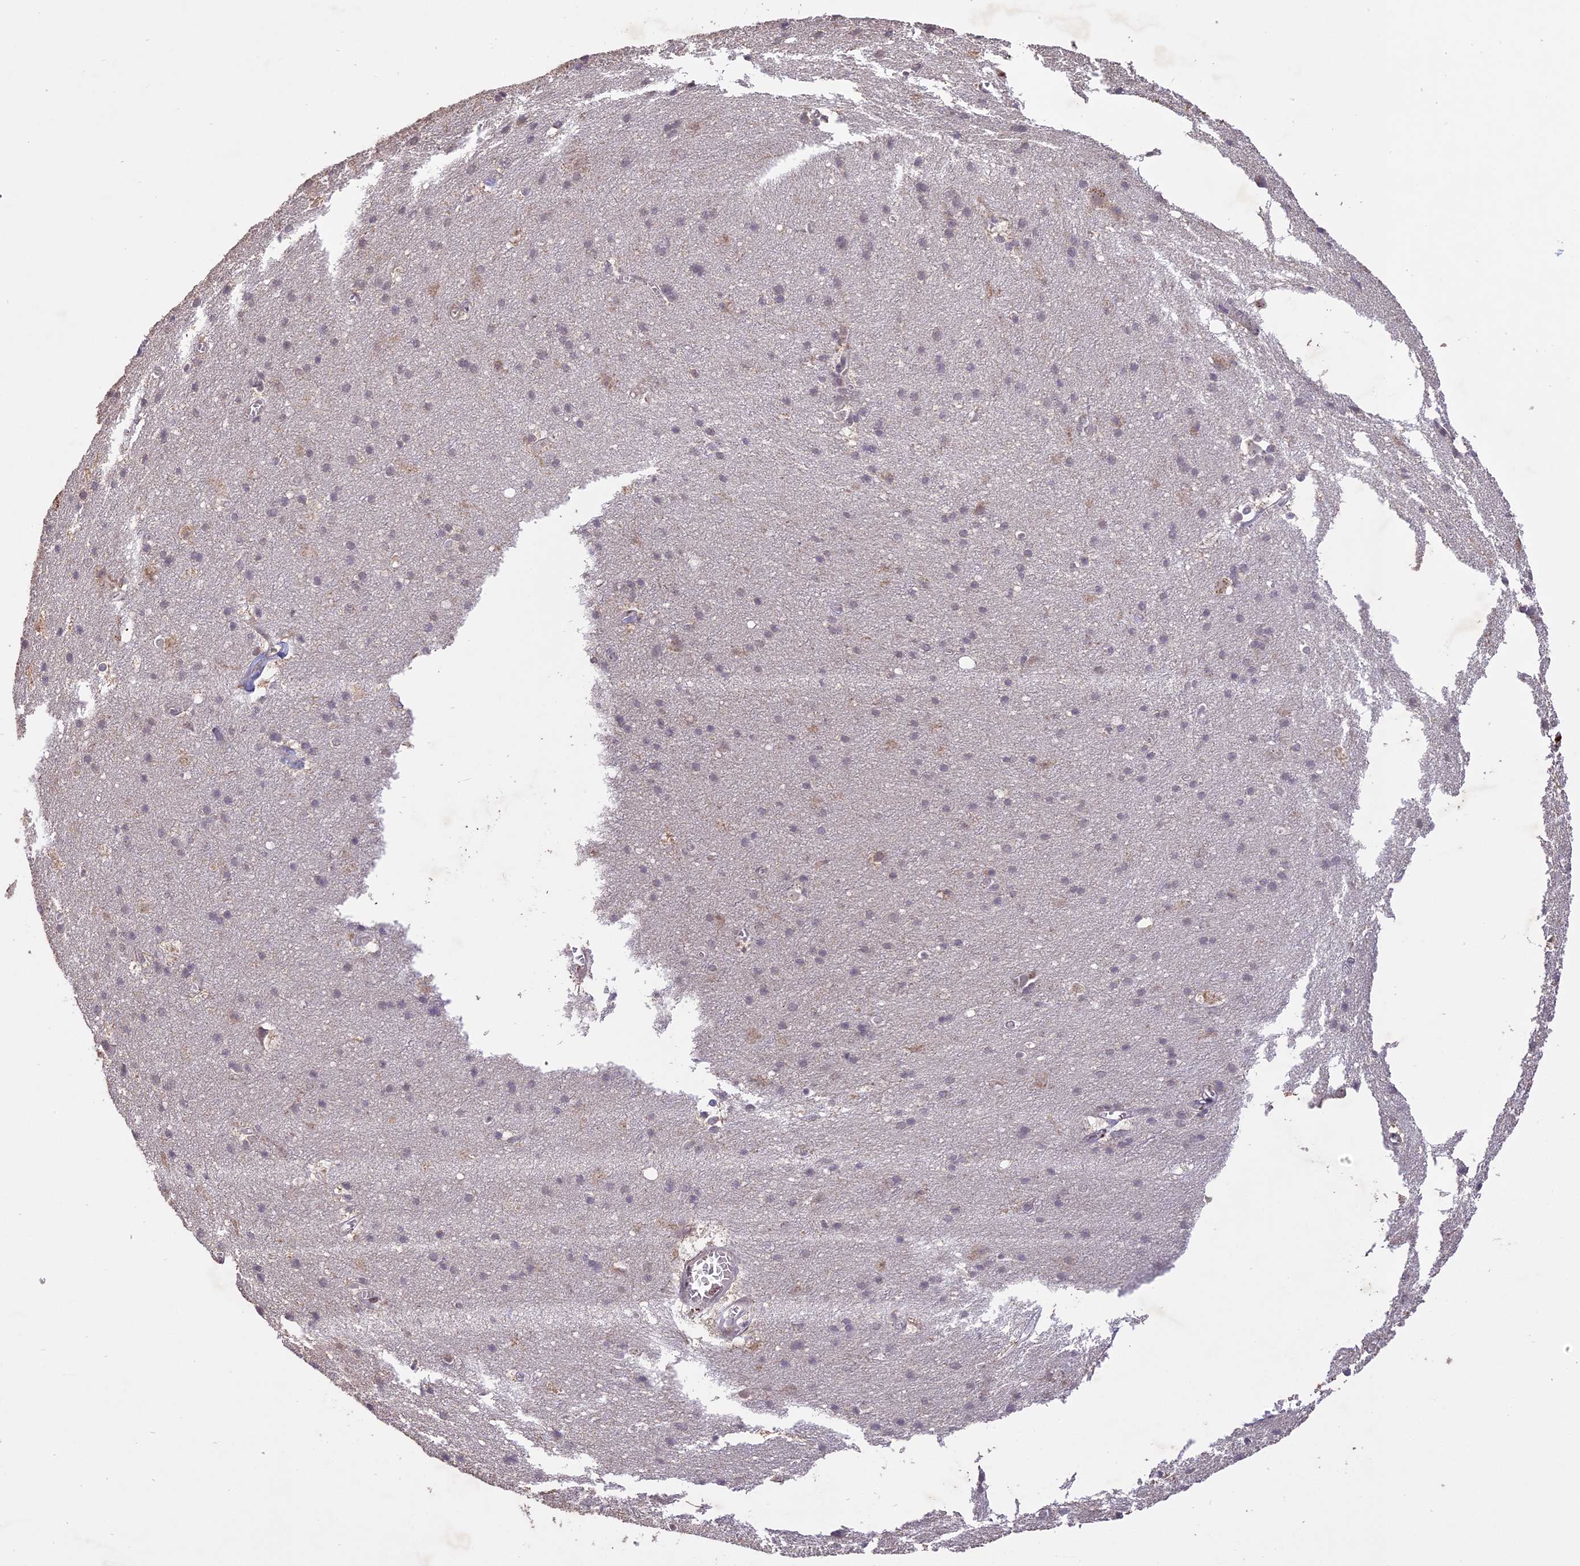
{"staining": {"intensity": "weak", "quantity": "<25%", "location": "cytoplasmic/membranous"}, "tissue": "cerebral cortex", "cell_type": "Endothelial cells", "image_type": "normal", "snomed": [{"axis": "morphology", "description": "Normal tissue, NOS"}, {"axis": "topography", "description": "Cerebral cortex"}], "caption": "The micrograph demonstrates no significant expression in endothelial cells of cerebral cortex.", "gene": "TIGD7", "patient": {"sex": "male", "age": 54}}